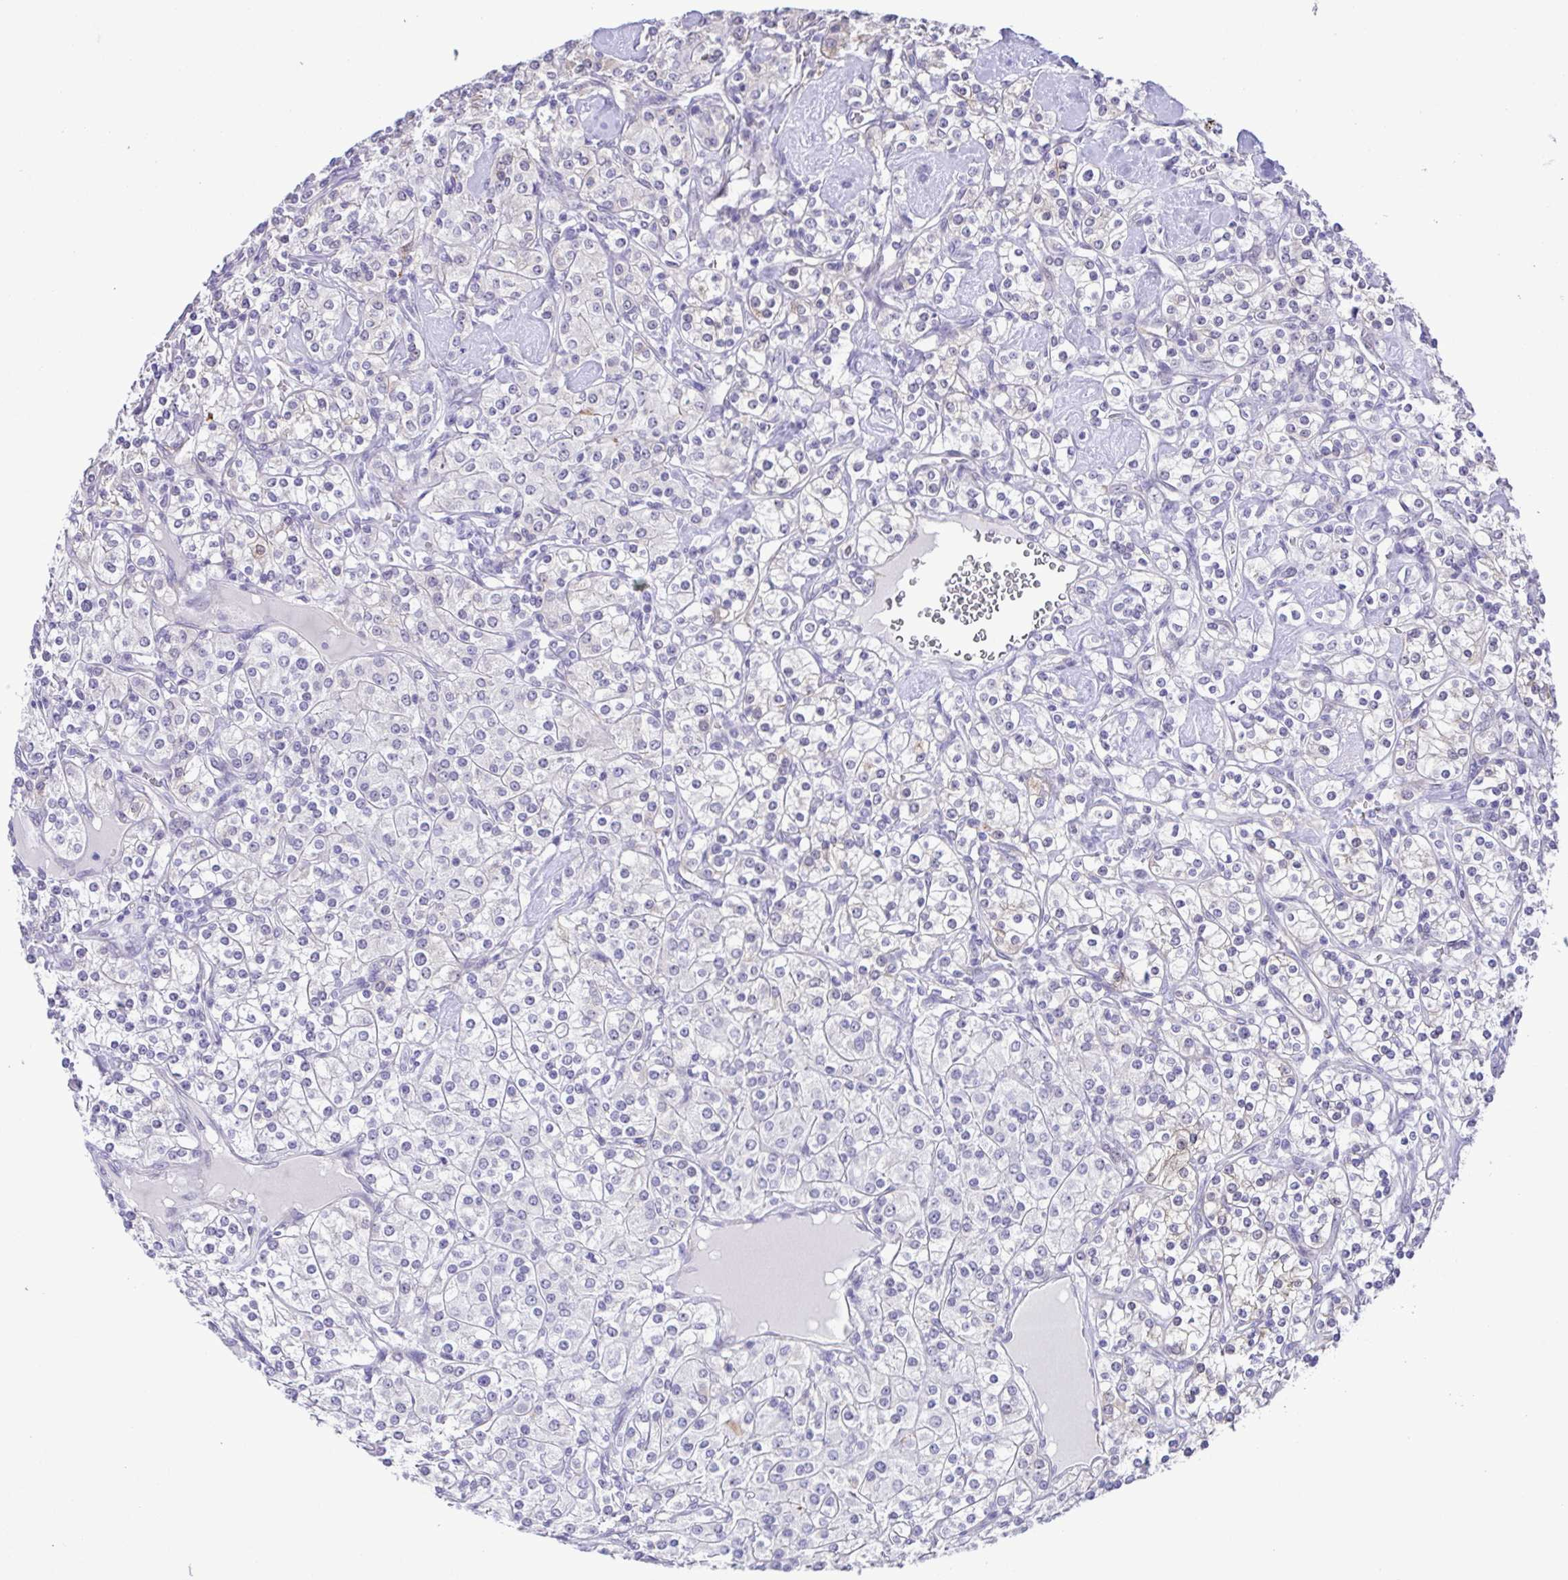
{"staining": {"intensity": "negative", "quantity": "none", "location": "none"}, "tissue": "renal cancer", "cell_type": "Tumor cells", "image_type": "cancer", "snomed": [{"axis": "morphology", "description": "Adenocarcinoma, NOS"}, {"axis": "topography", "description": "Kidney"}], "caption": "Tumor cells are negative for brown protein staining in adenocarcinoma (renal).", "gene": "DCLK2", "patient": {"sex": "male", "age": 77}}